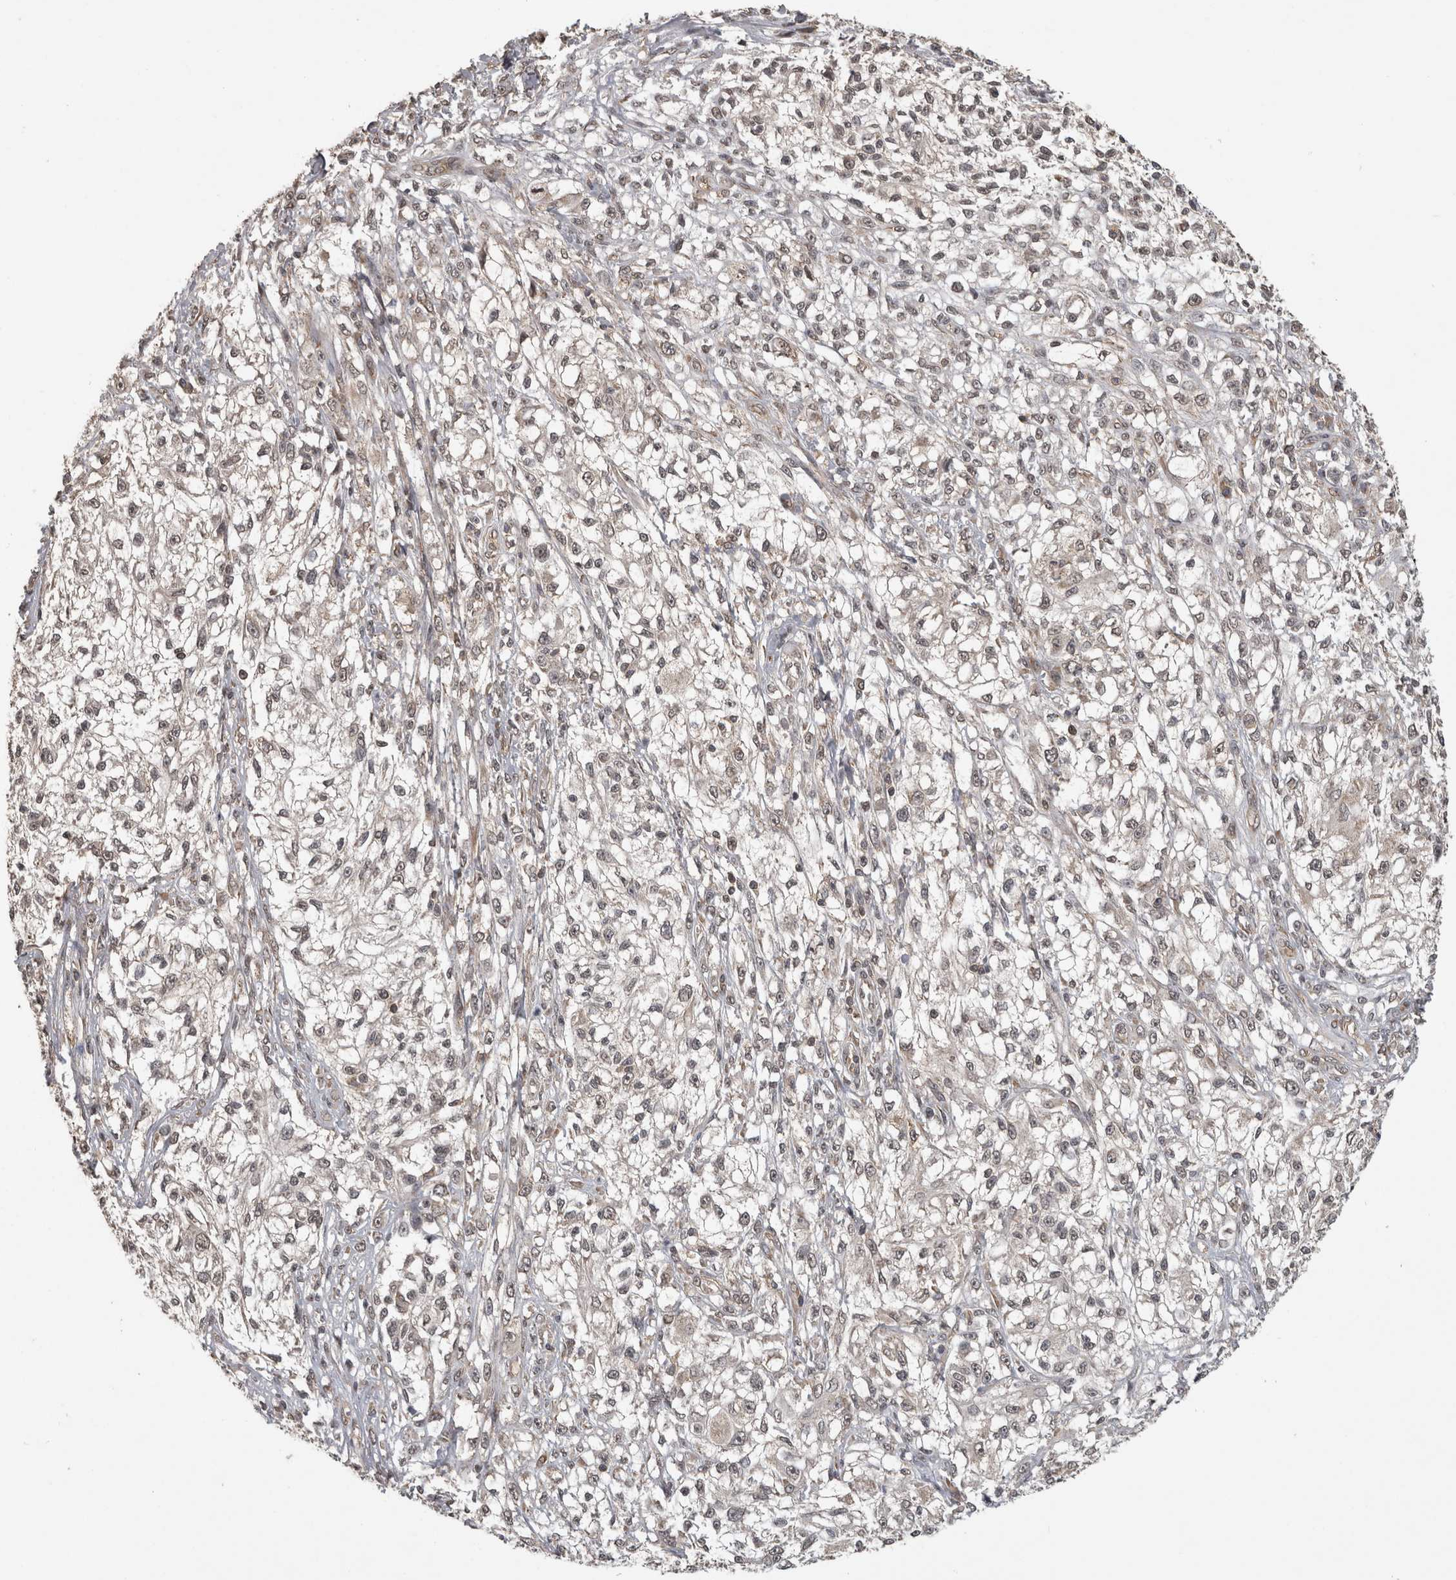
{"staining": {"intensity": "weak", "quantity": "25%-75%", "location": "nuclear"}, "tissue": "melanoma", "cell_type": "Tumor cells", "image_type": "cancer", "snomed": [{"axis": "morphology", "description": "Malignant melanoma, NOS"}, {"axis": "topography", "description": "Skin of head"}], "caption": "The histopathology image reveals immunohistochemical staining of malignant melanoma. There is weak nuclear positivity is seen in about 25%-75% of tumor cells.", "gene": "ATXN2", "patient": {"sex": "male", "age": 83}}